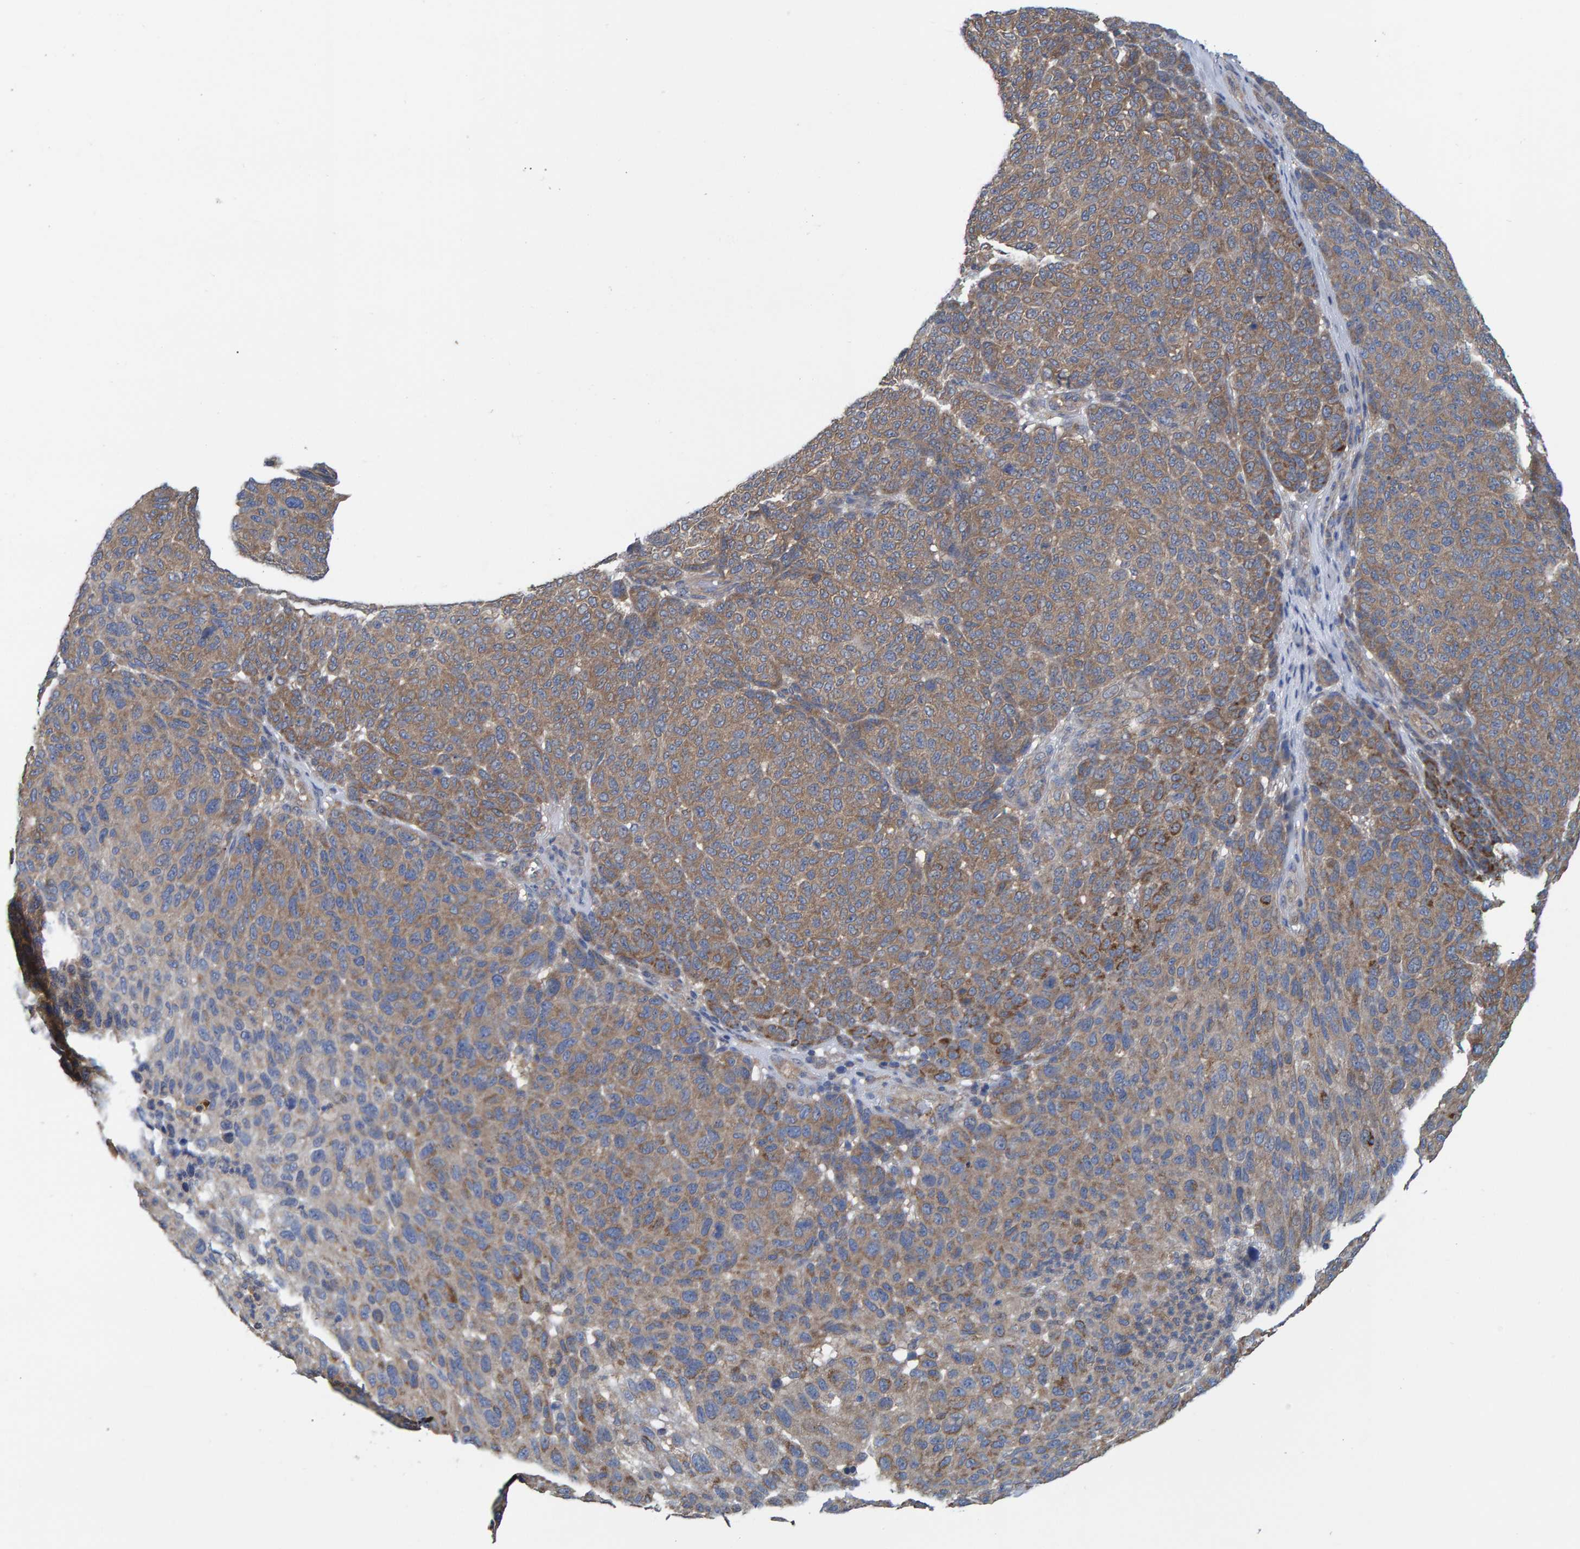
{"staining": {"intensity": "weak", "quantity": ">75%", "location": "cytoplasmic/membranous"}, "tissue": "melanoma", "cell_type": "Tumor cells", "image_type": "cancer", "snomed": [{"axis": "morphology", "description": "Malignant melanoma, NOS"}, {"axis": "topography", "description": "Skin"}], "caption": "Immunohistochemistry (IHC) histopathology image of human melanoma stained for a protein (brown), which displays low levels of weak cytoplasmic/membranous expression in about >75% of tumor cells.", "gene": "LRSAM1", "patient": {"sex": "male", "age": 59}}